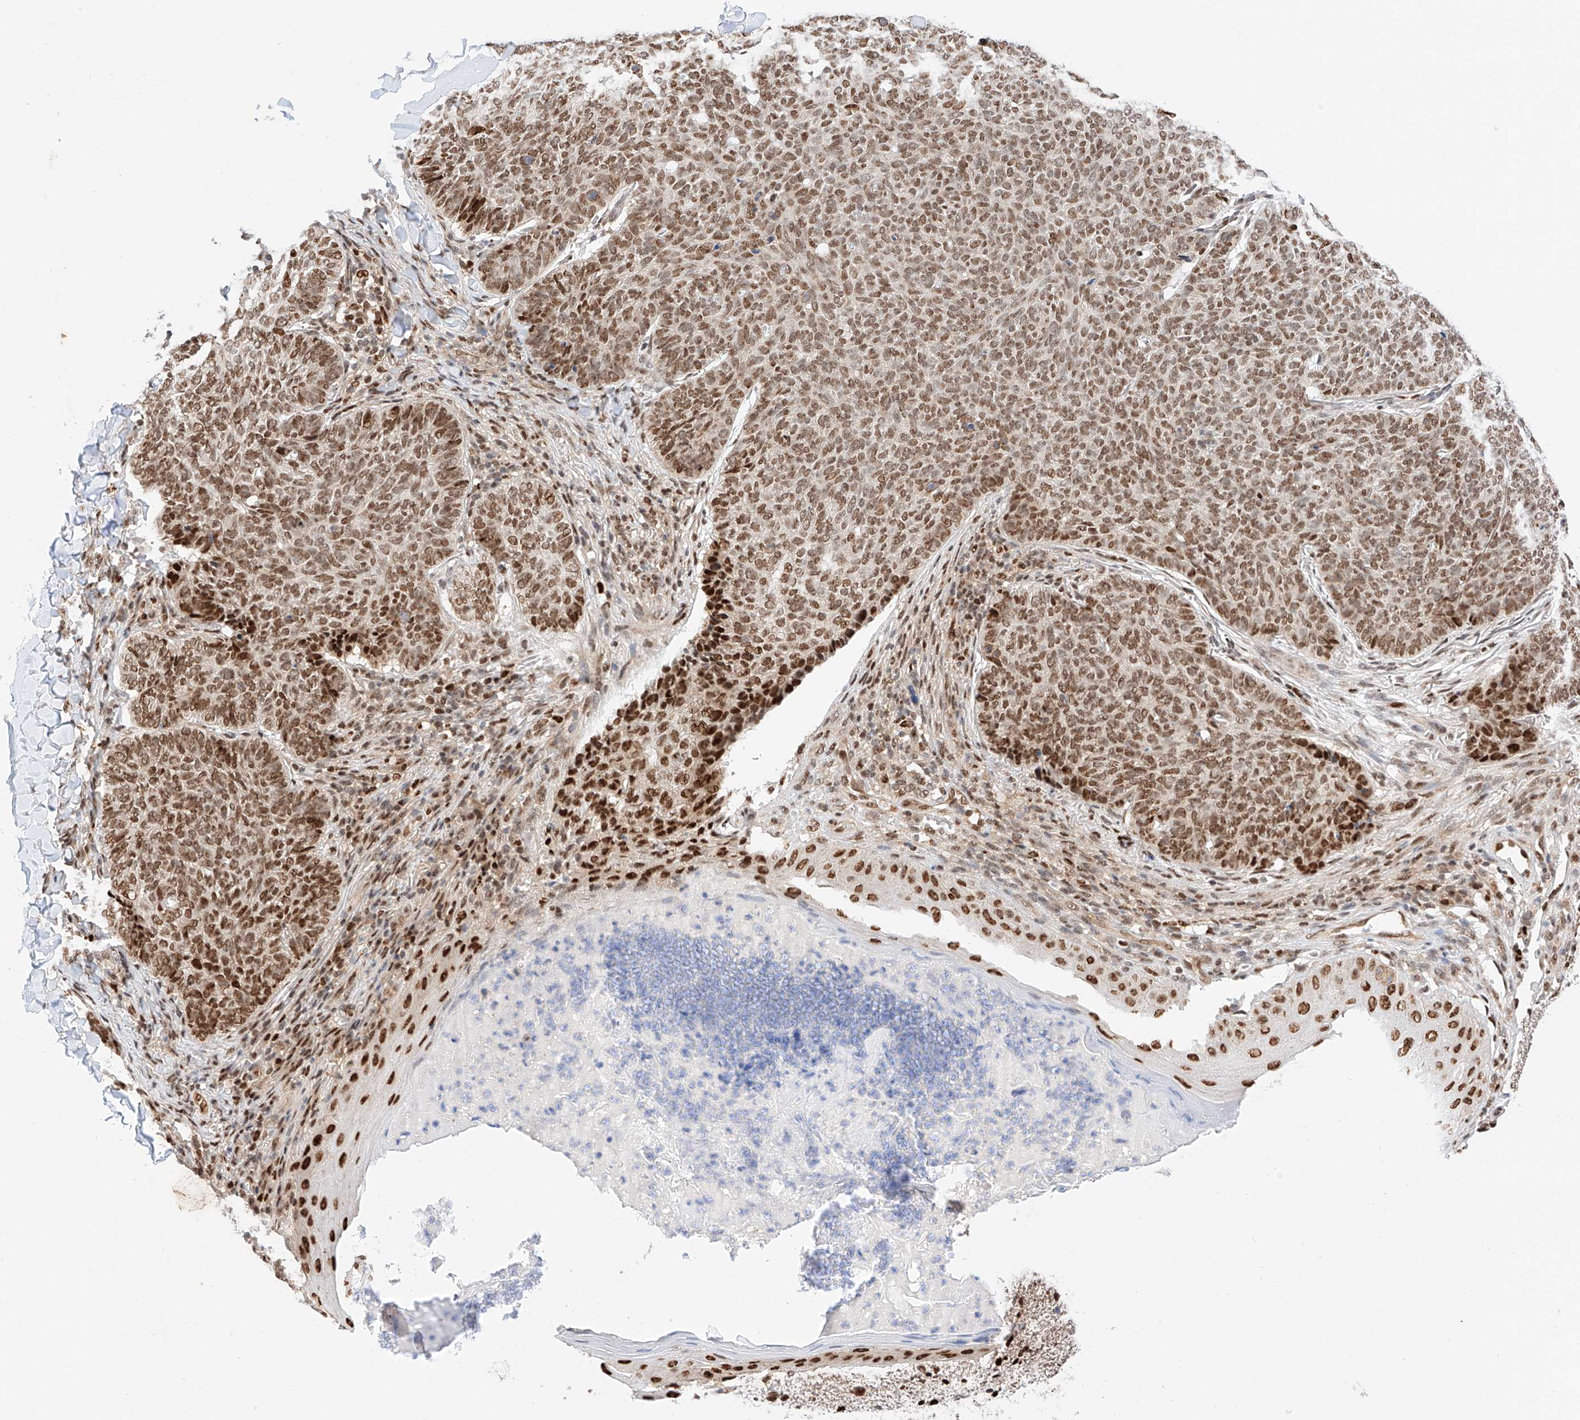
{"staining": {"intensity": "strong", "quantity": ">75%", "location": "nuclear"}, "tissue": "skin cancer", "cell_type": "Tumor cells", "image_type": "cancer", "snomed": [{"axis": "morphology", "description": "Normal tissue, NOS"}, {"axis": "morphology", "description": "Basal cell carcinoma"}, {"axis": "topography", "description": "Skin"}], "caption": "Immunohistochemistry (IHC) (DAB) staining of basal cell carcinoma (skin) demonstrates strong nuclear protein expression in approximately >75% of tumor cells.", "gene": "HDAC9", "patient": {"sex": "male", "age": 50}}